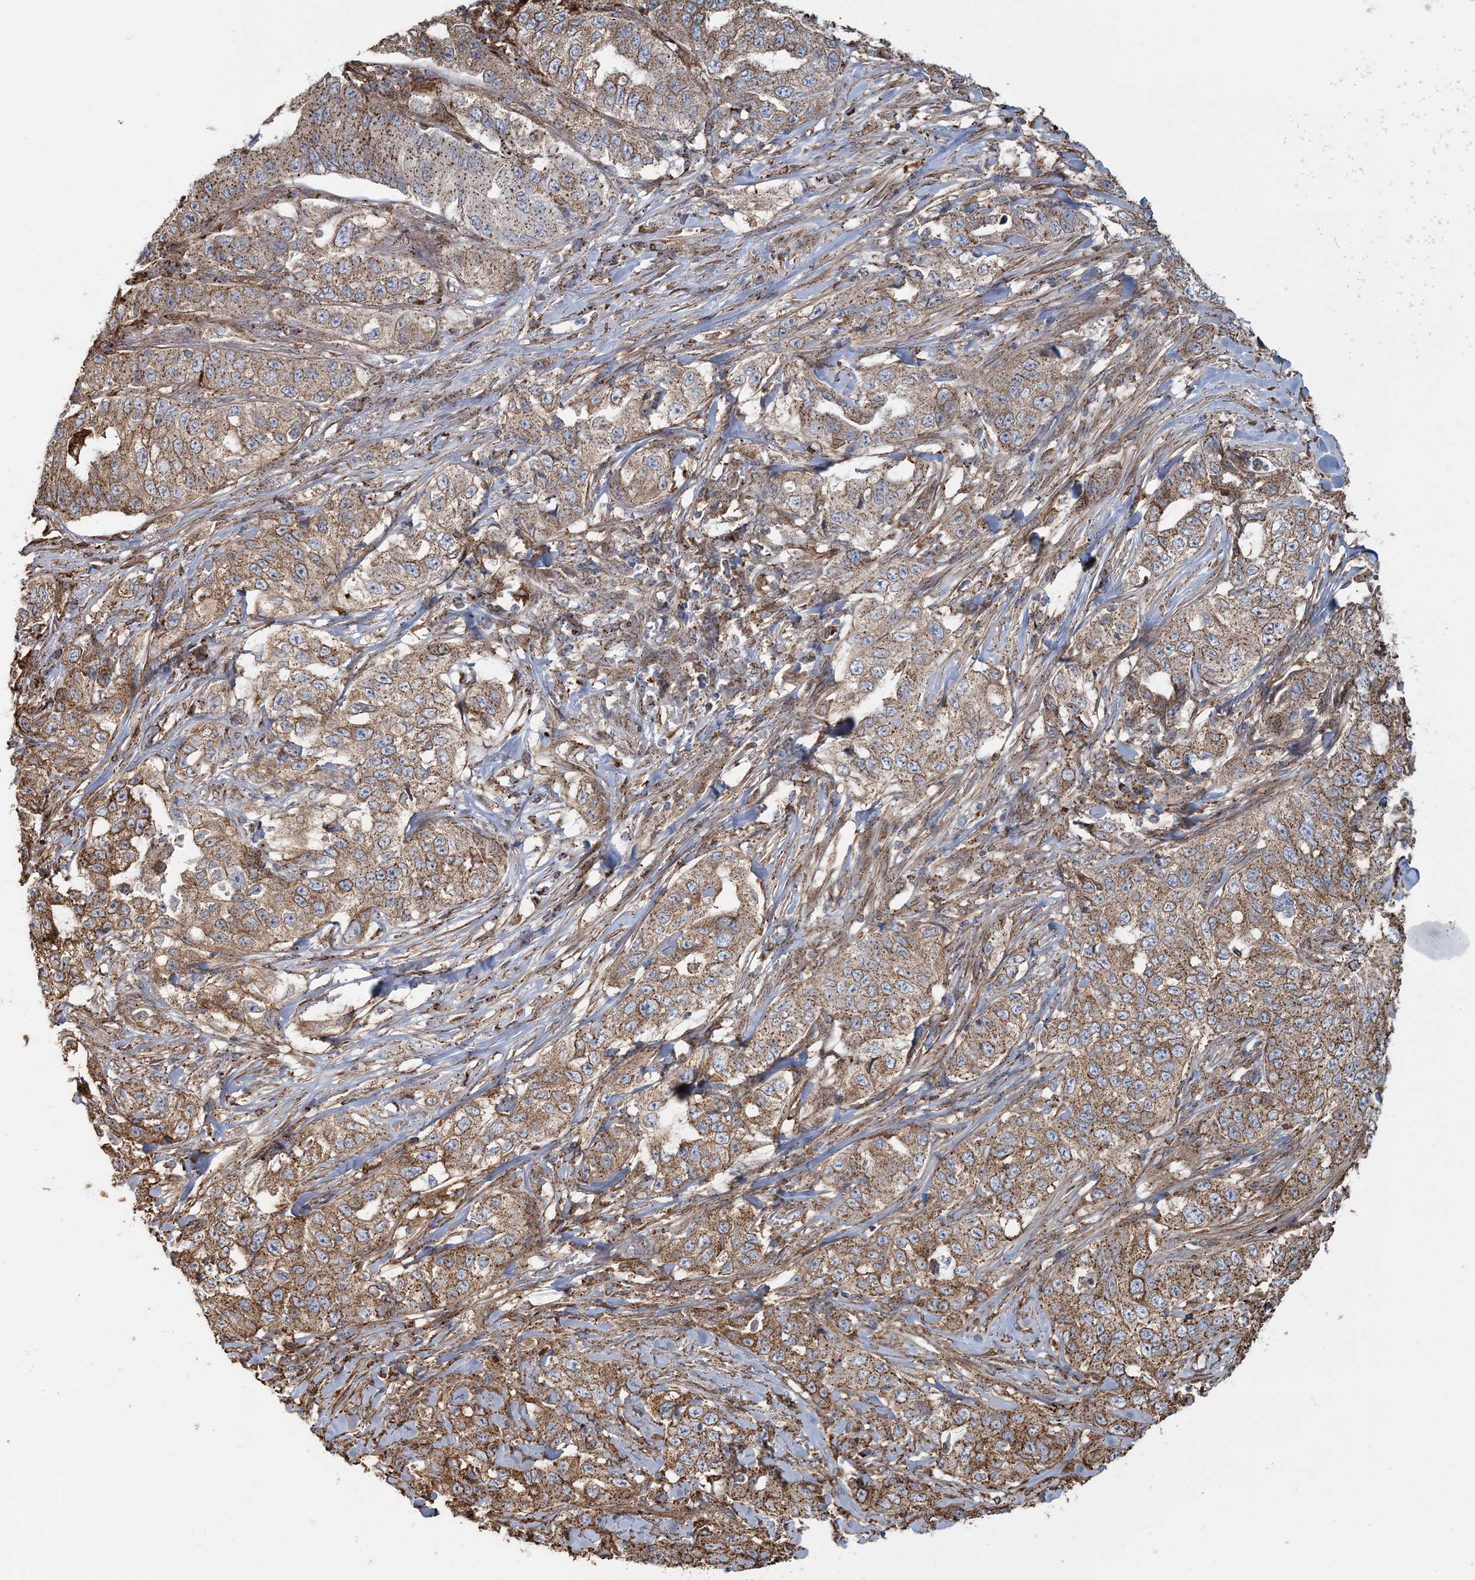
{"staining": {"intensity": "moderate", "quantity": ">75%", "location": "cytoplasmic/membranous"}, "tissue": "lung cancer", "cell_type": "Tumor cells", "image_type": "cancer", "snomed": [{"axis": "morphology", "description": "Adenocarcinoma, NOS"}, {"axis": "topography", "description": "Lung"}], "caption": "Moderate cytoplasmic/membranous staining is identified in about >75% of tumor cells in lung cancer.", "gene": "TRAF3IP2", "patient": {"sex": "female", "age": 51}}